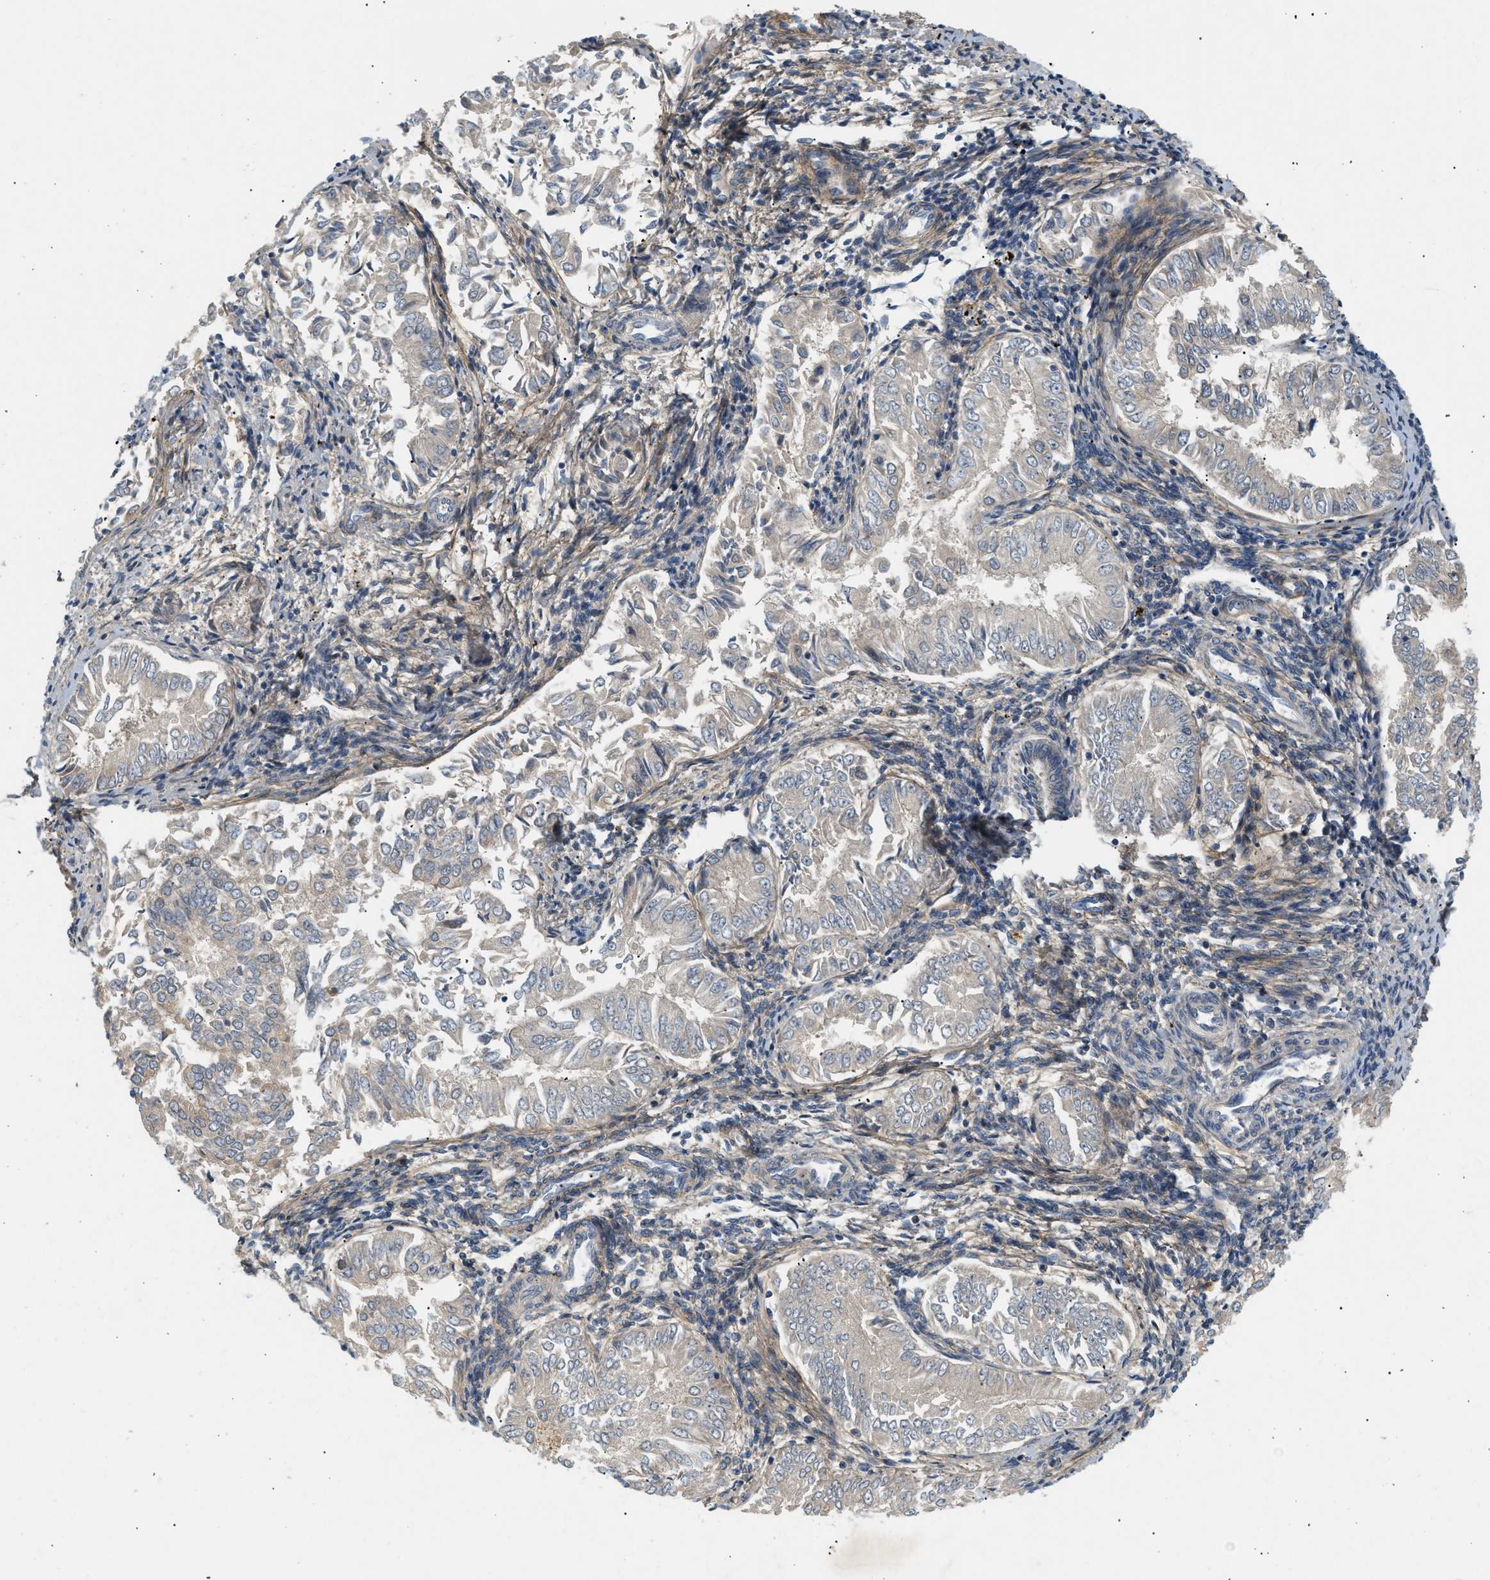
{"staining": {"intensity": "weak", "quantity": "<25%", "location": "cytoplasmic/membranous"}, "tissue": "endometrial cancer", "cell_type": "Tumor cells", "image_type": "cancer", "snomed": [{"axis": "morphology", "description": "Adenocarcinoma, NOS"}, {"axis": "topography", "description": "Endometrium"}], "caption": "An immunohistochemistry (IHC) histopathology image of endometrial adenocarcinoma is shown. There is no staining in tumor cells of endometrial adenocarcinoma.", "gene": "FARS2", "patient": {"sex": "female", "age": 53}}